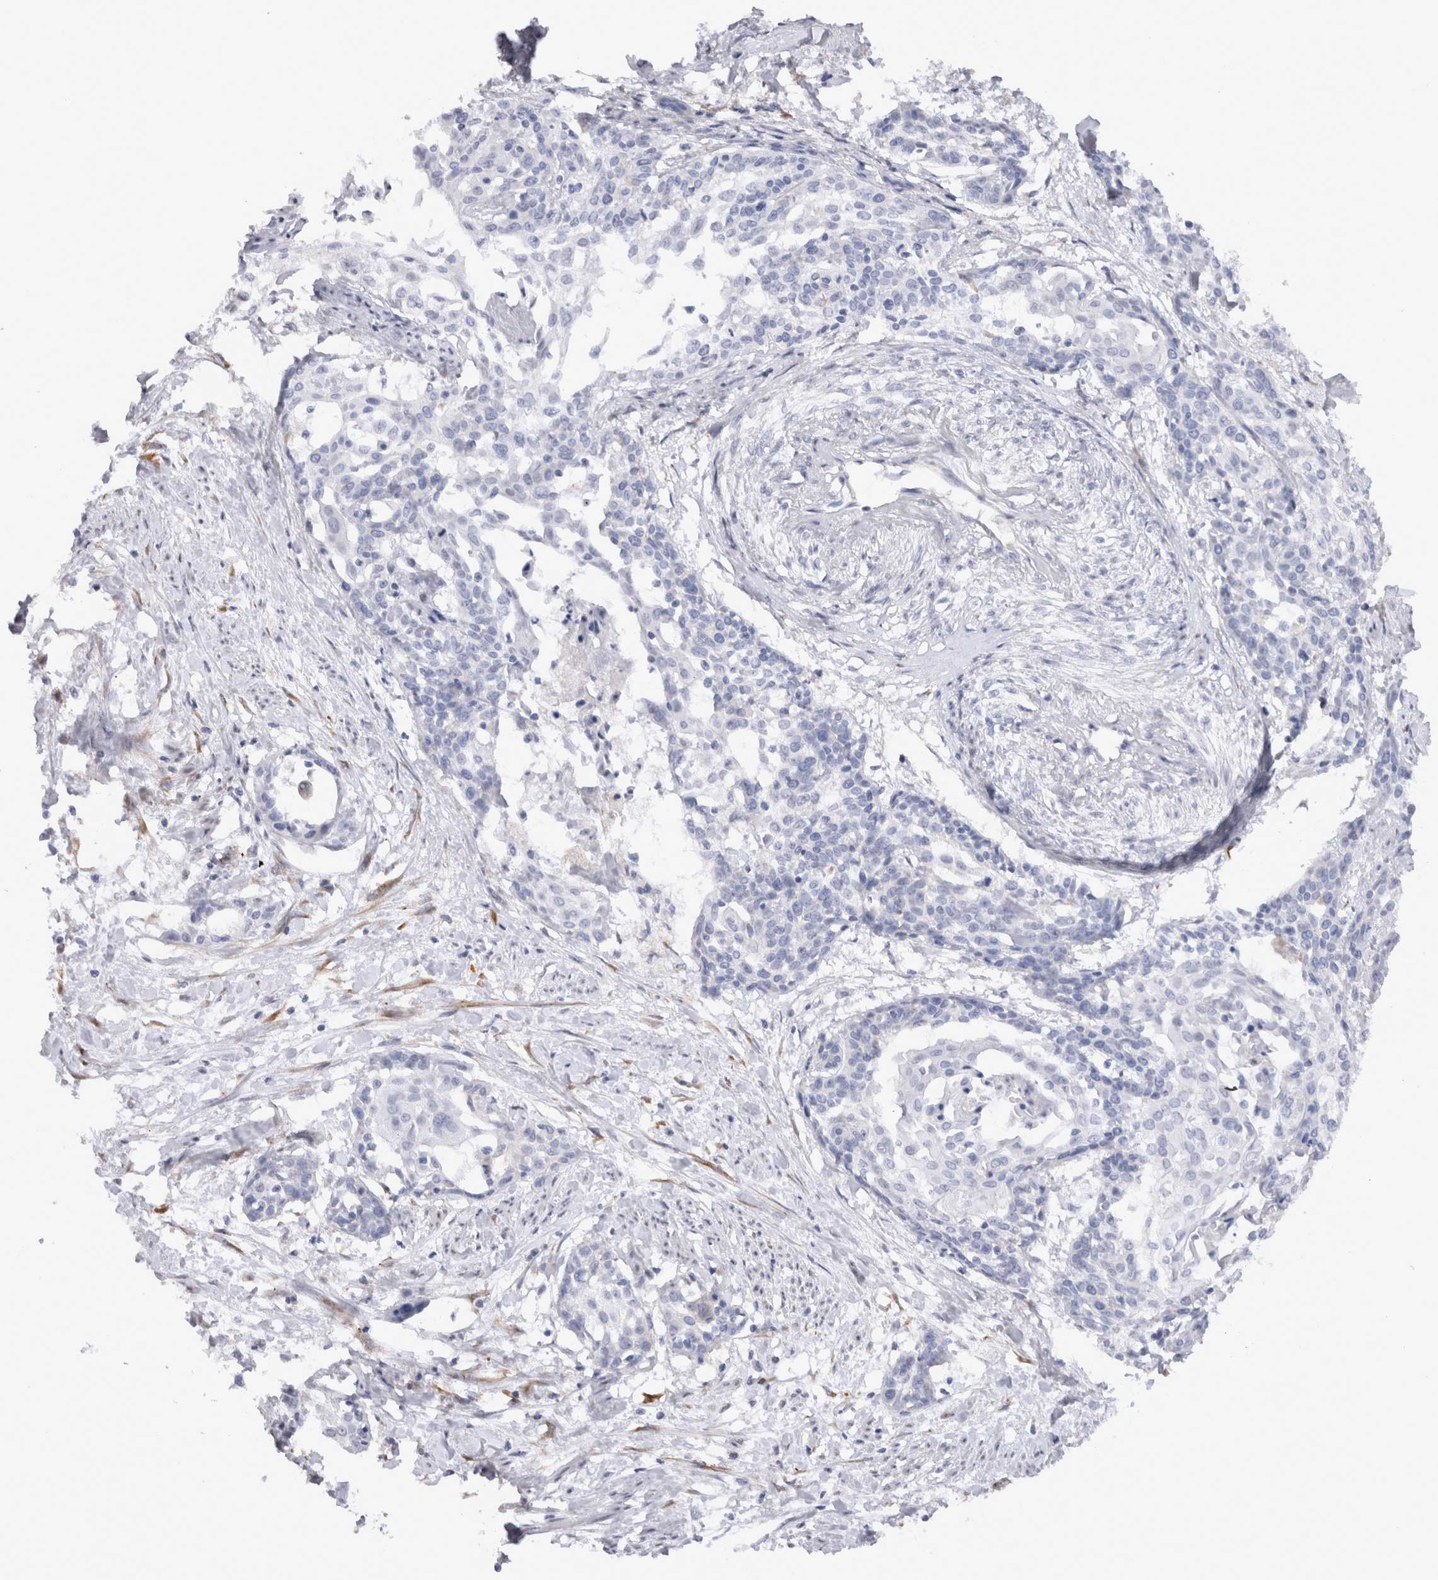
{"staining": {"intensity": "negative", "quantity": "none", "location": "none"}, "tissue": "cervical cancer", "cell_type": "Tumor cells", "image_type": "cancer", "snomed": [{"axis": "morphology", "description": "Squamous cell carcinoma, NOS"}, {"axis": "topography", "description": "Cervix"}], "caption": "Immunohistochemical staining of human cervical squamous cell carcinoma displays no significant expression in tumor cells.", "gene": "VCPIP1", "patient": {"sex": "female", "age": 57}}